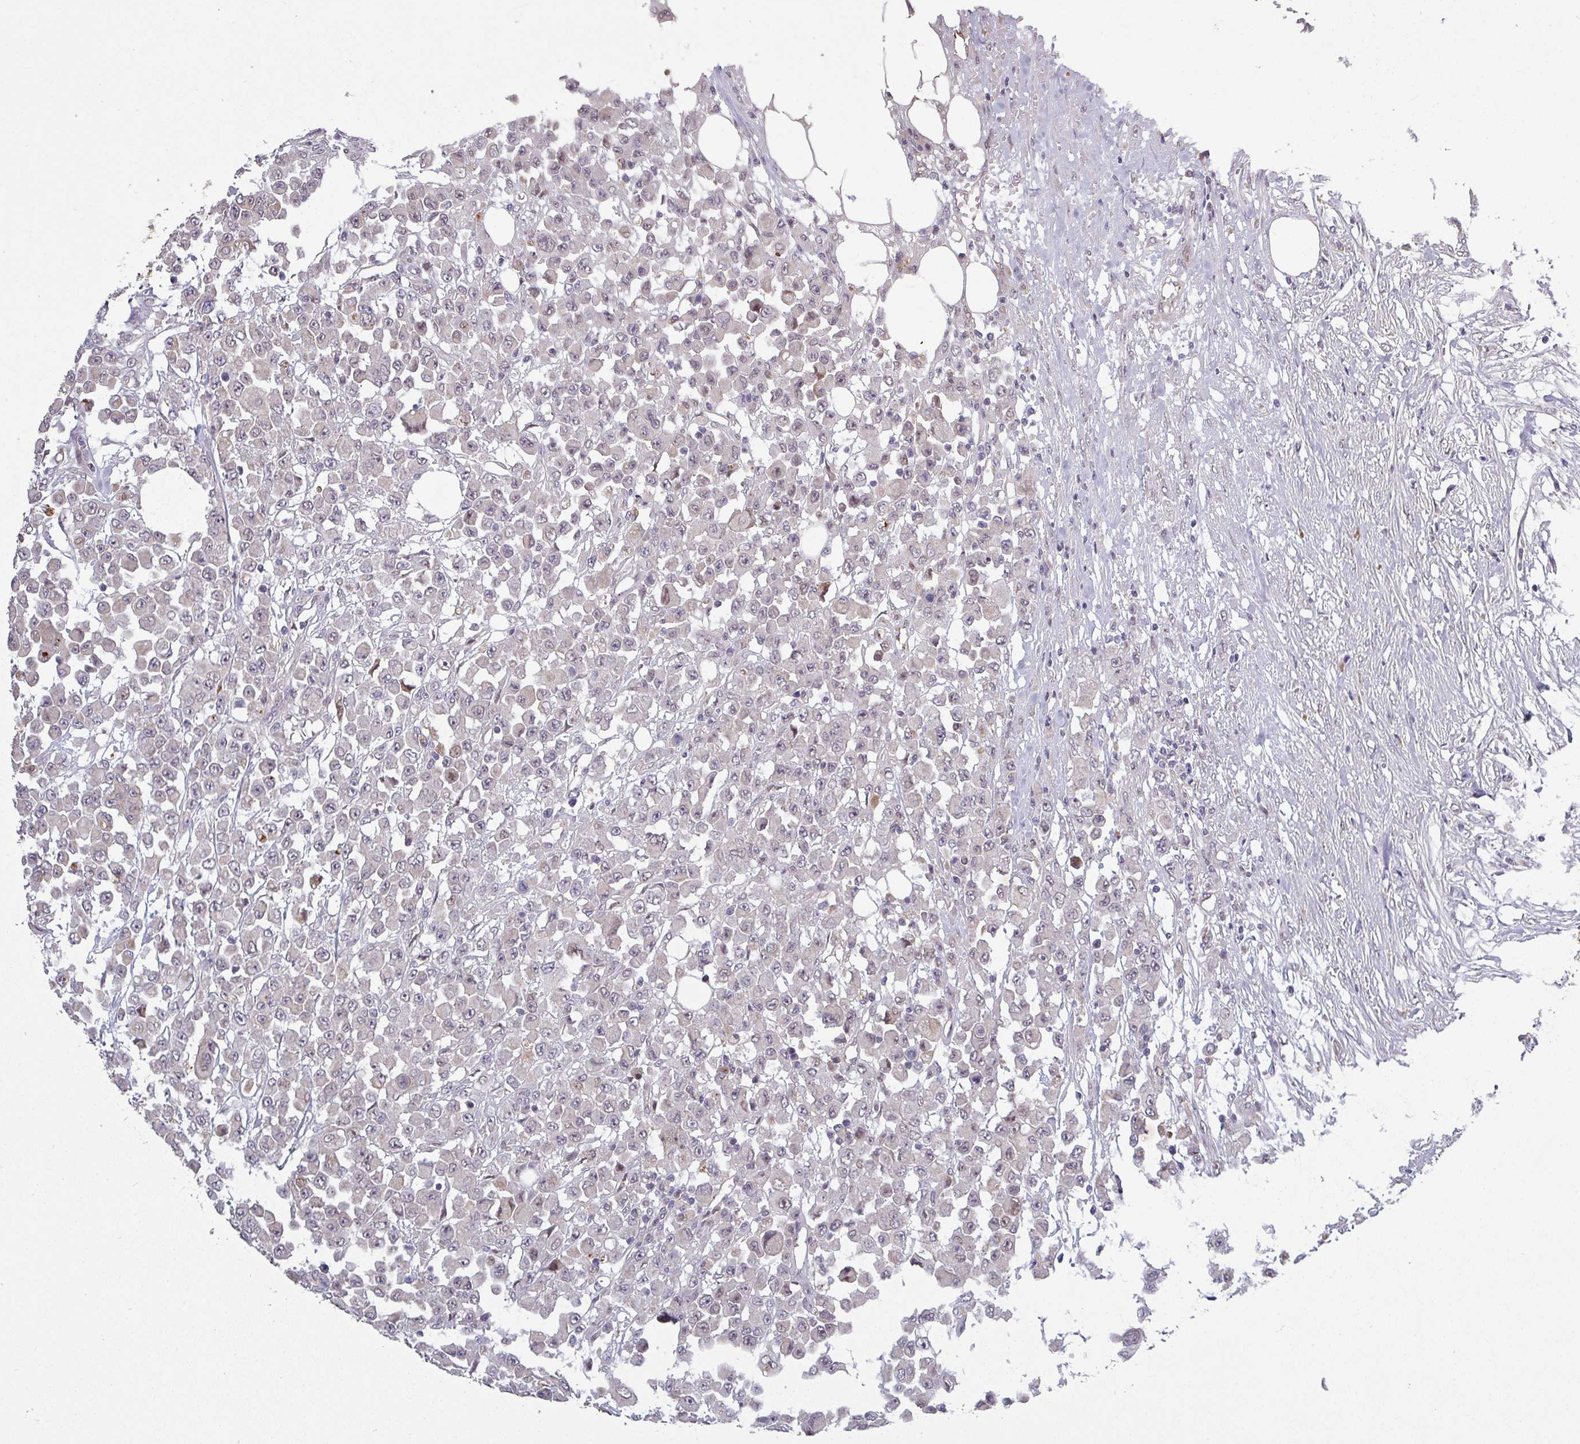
{"staining": {"intensity": "weak", "quantity": "<25%", "location": "cytoplasmic/membranous,nuclear"}, "tissue": "colorectal cancer", "cell_type": "Tumor cells", "image_type": "cancer", "snomed": [{"axis": "morphology", "description": "Adenocarcinoma, NOS"}, {"axis": "topography", "description": "Colon"}], "caption": "Colorectal cancer (adenocarcinoma) was stained to show a protein in brown. There is no significant expression in tumor cells.", "gene": "C2orf16", "patient": {"sex": "male", "age": 51}}